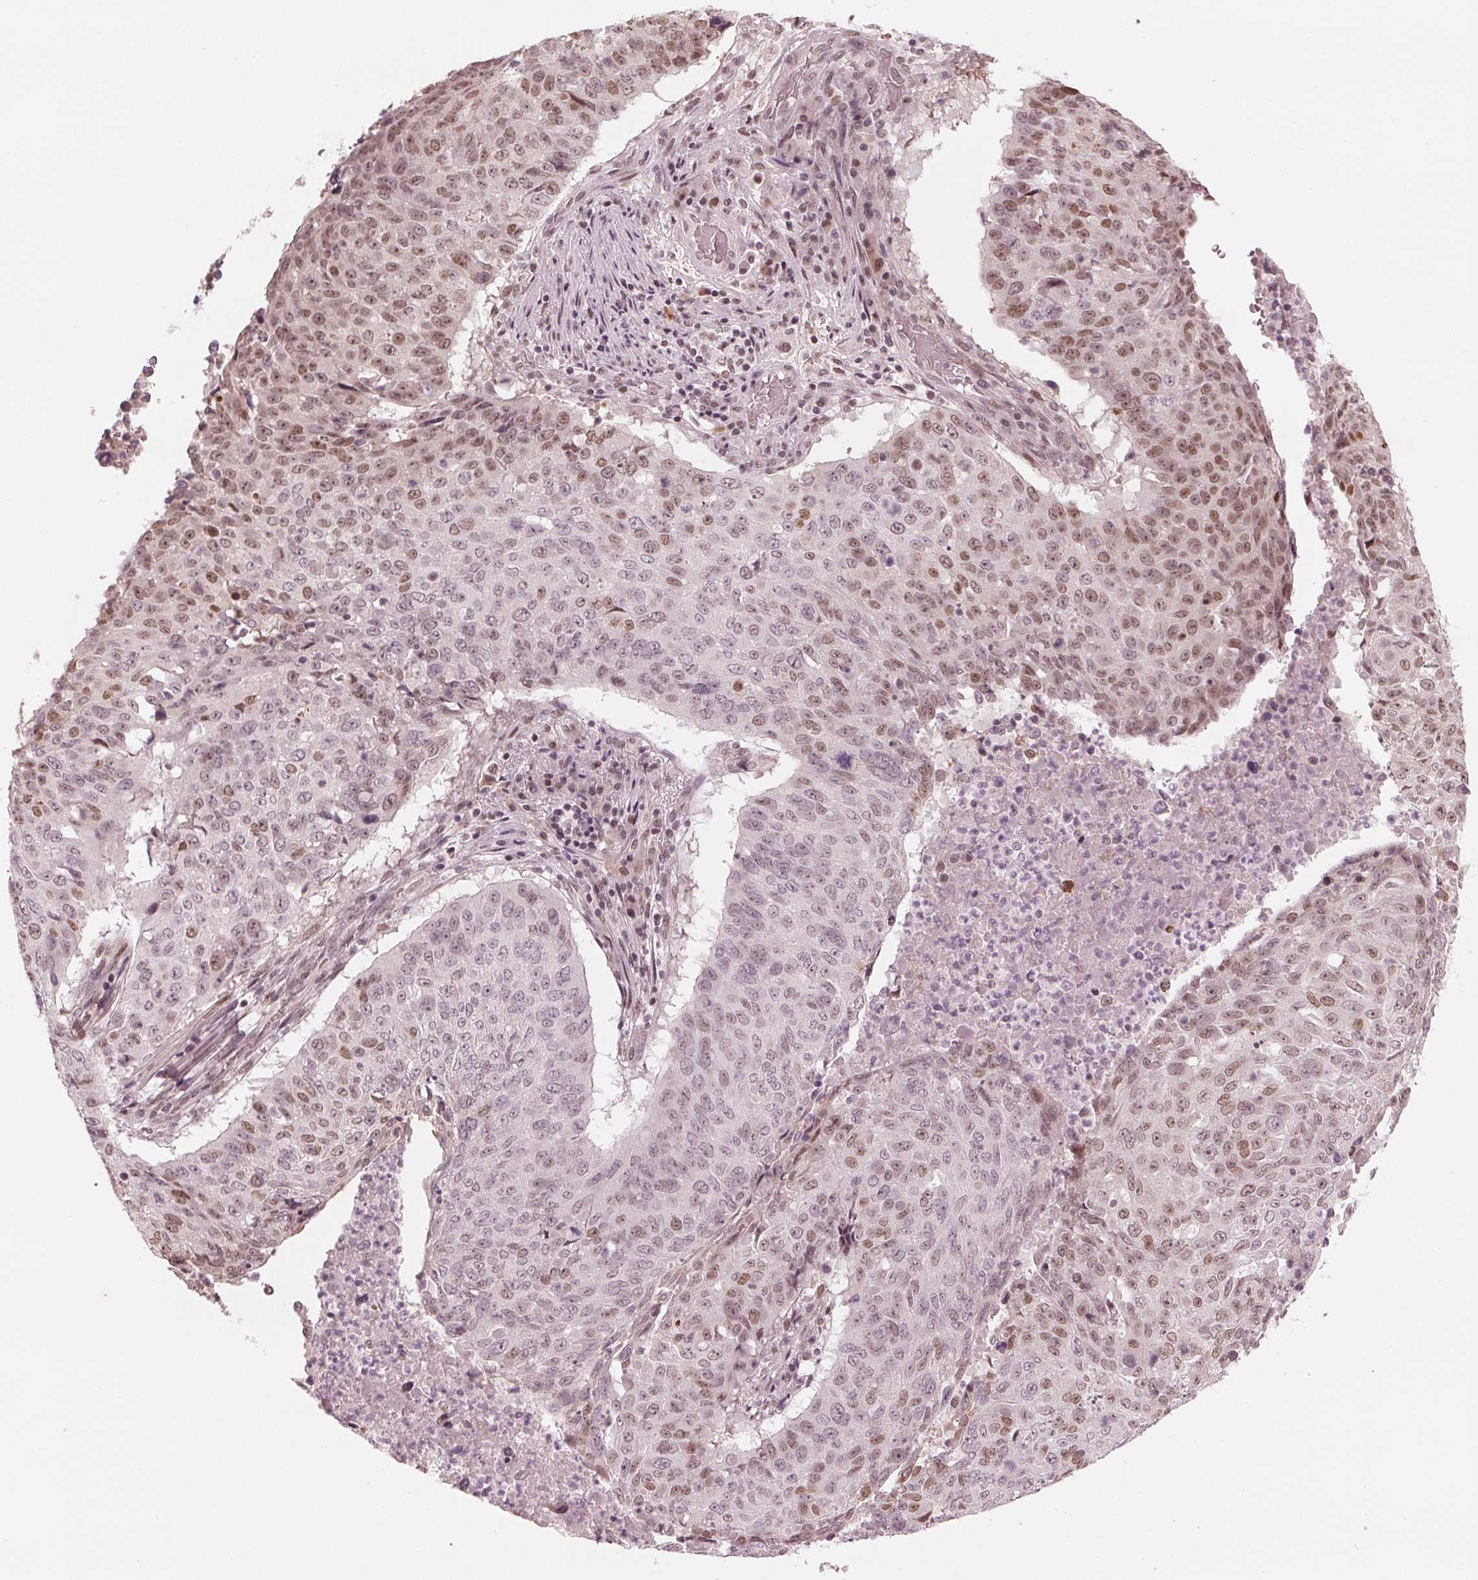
{"staining": {"intensity": "moderate", "quantity": "25%-75%", "location": "nuclear"}, "tissue": "lung cancer", "cell_type": "Tumor cells", "image_type": "cancer", "snomed": [{"axis": "morphology", "description": "Normal tissue, NOS"}, {"axis": "morphology", "description": "Squamous cell carcinoma, NOS"}, {"axis": "topography", "description": "Bronchus"}, {"axis": "topography", "description": "Lung"}], "caption": "DAB immunohistochemical staining of lung squamous cell carcinoma exhibits moderate nuclear protein positivity in approximately 25%-75% of tumor cells.", "gene": "DNMT3L", "patient": {"sex": "male", "age": 64}}